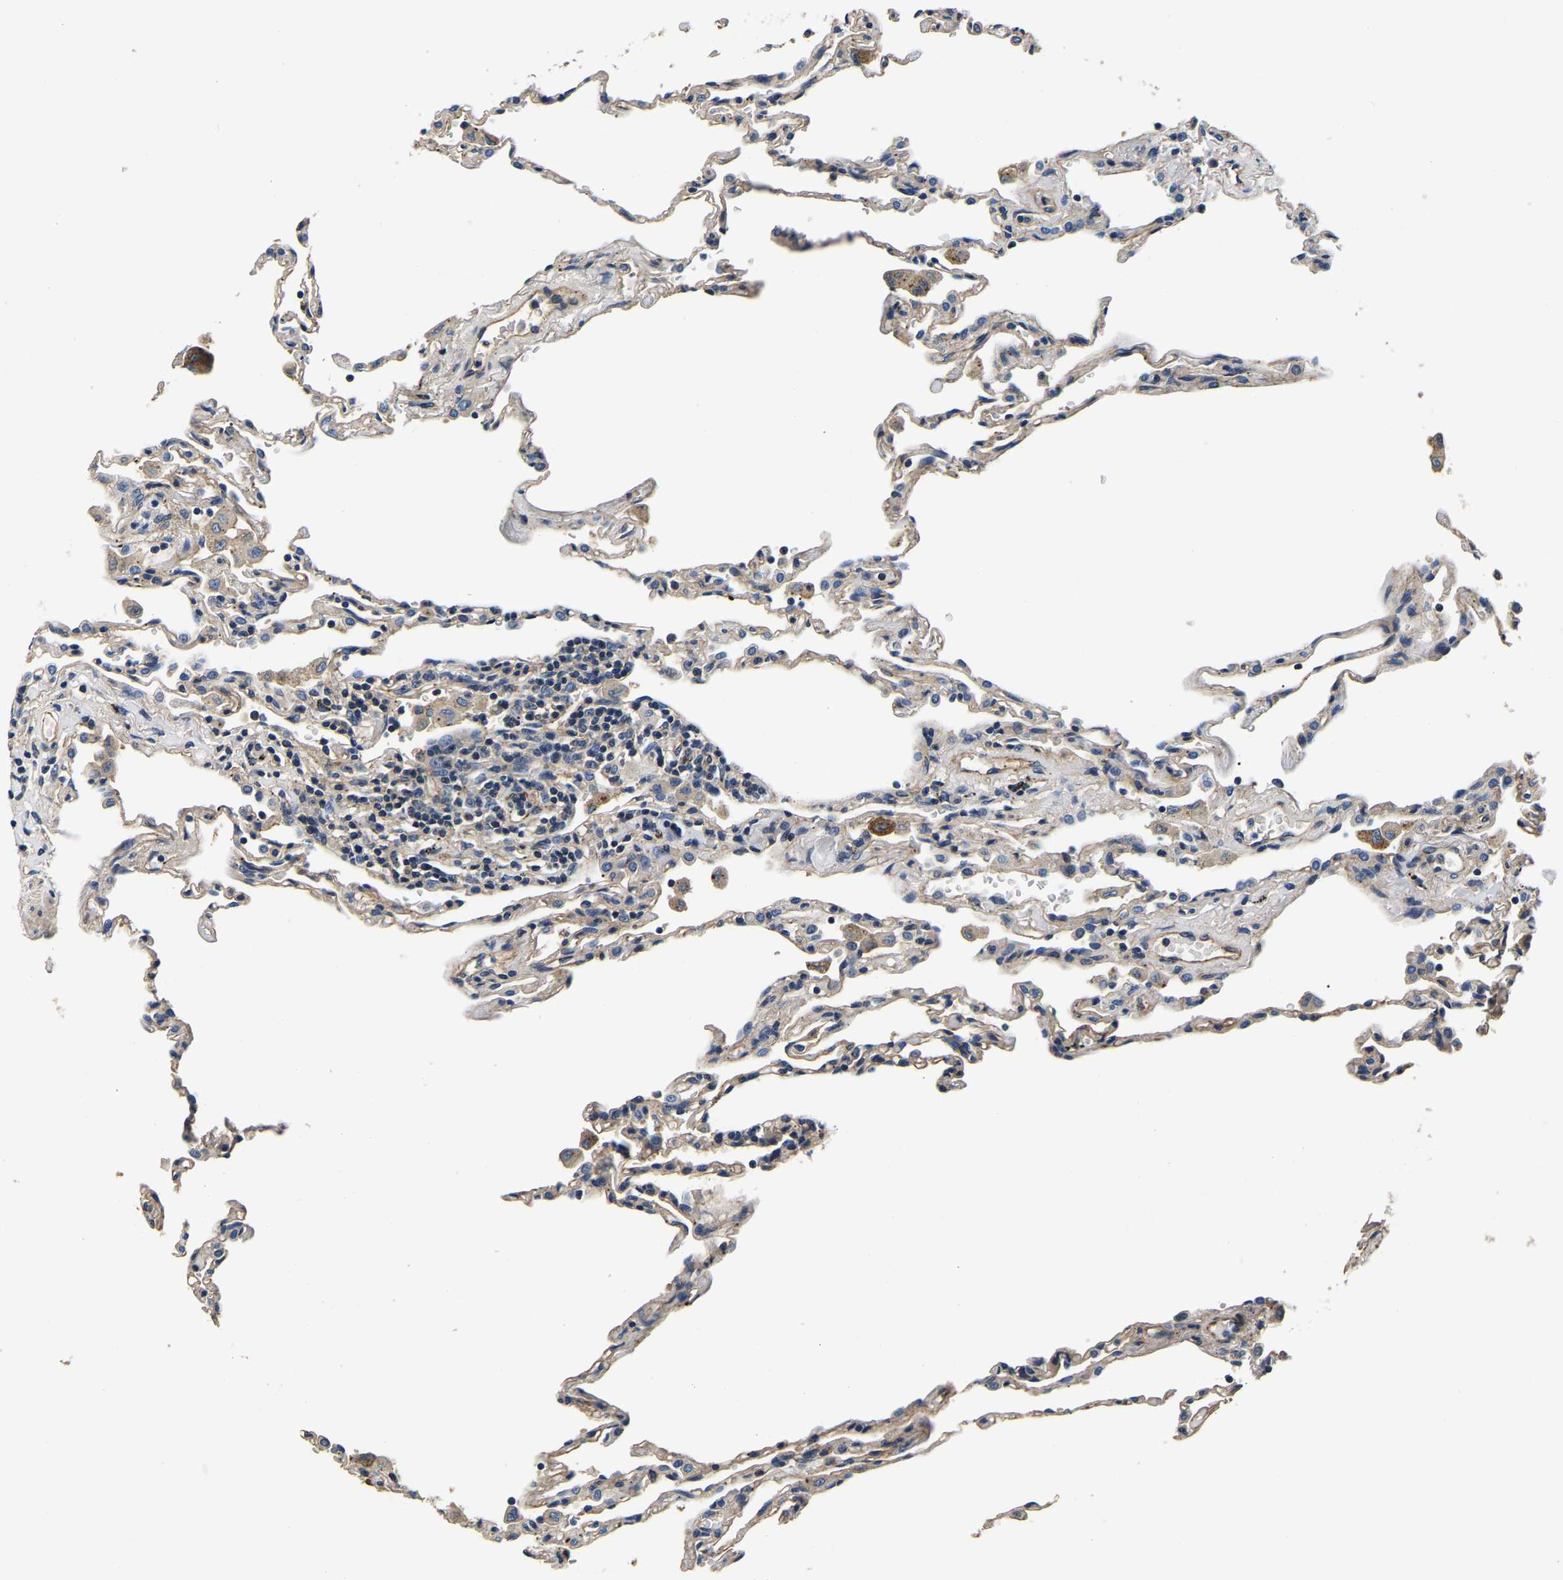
{"staining": {"intensity": "weak", "quantity": "<25%", "location": "cytoplasmic/membranous"}, "tissue": "lung", "cell_type": "Alveolar cells", "image_type": "normal", "snomed": [{"axis": "morphology", "description": "Normal tissue, NOS"}, {"axis": "topography", "description": "Lung"}], "caption": "Immunohistochemistry (IHC) image of normal lung: lung stained with DAB (3,3'-diaminobenzidine) demonstrates no significant protein expression in alveolar cells. (DAB immunohistochemistry (IHC) with hematoxylin counter stain).", "gene": "SH3GLB1", "patient": {"sex": "male", "age": 59}}